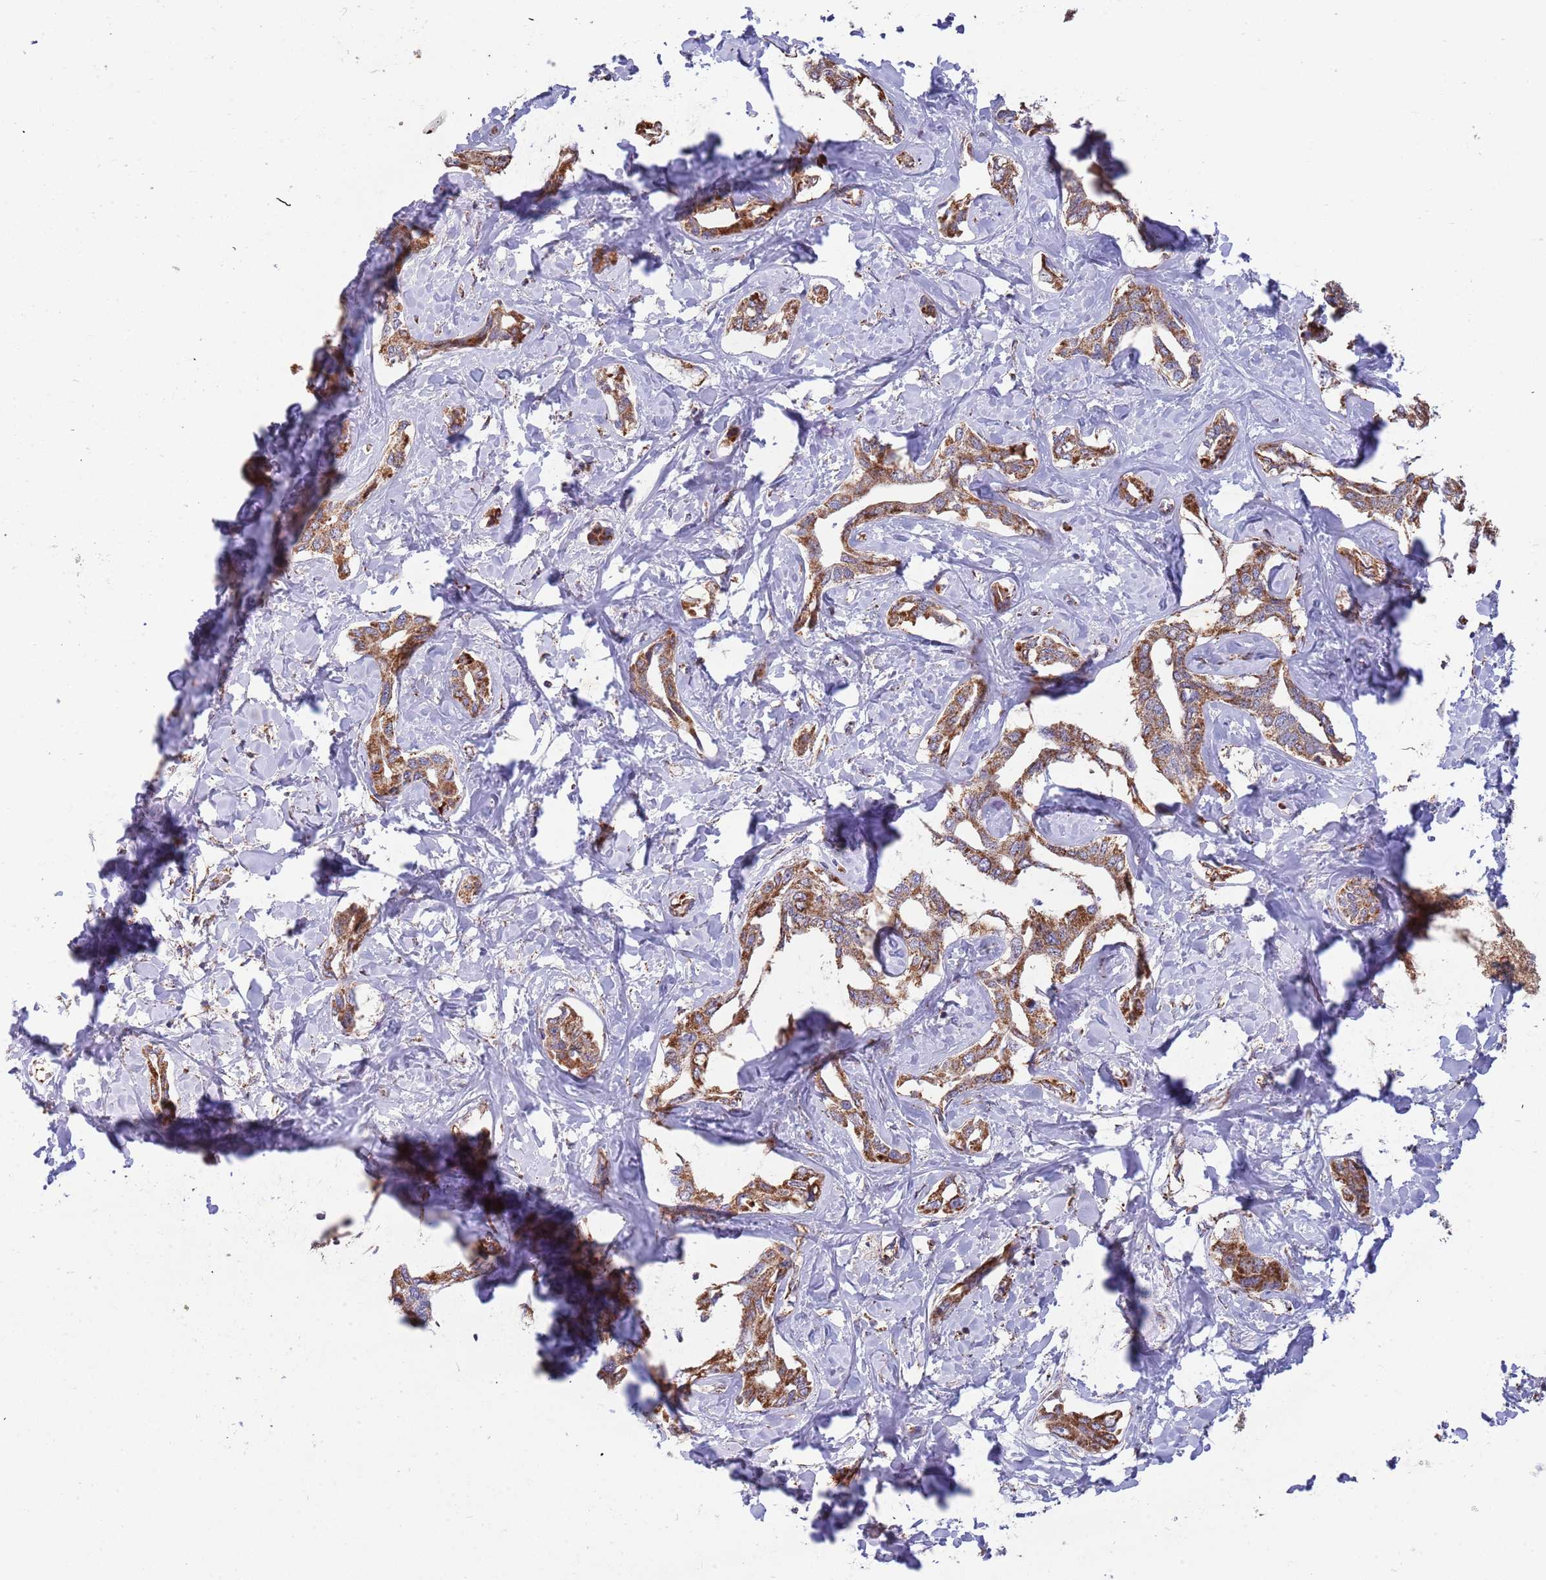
{"staining": {"intensity": "moderate", "quantity": ">75%", "location": "cytoplasmic/membranous"}, "tissue": "liver cancer", "cell_type": "Tumor cells", "image_type": "cancer", "snomed": [{"axis": "morphology", "description": "Cholangiocarcinoma"}, {"axis": "topography", "description": "Liver"}], "caption": "Immunohistochemistry micrograph of liver cancer stained for a protein (brown), which demonstrates medium levels of moderate cytoplasmic/membranous positivity in approximately >75% of tumor cells.", "gene": "VPS16", "patient": {"sex": "male", "age": 59}}